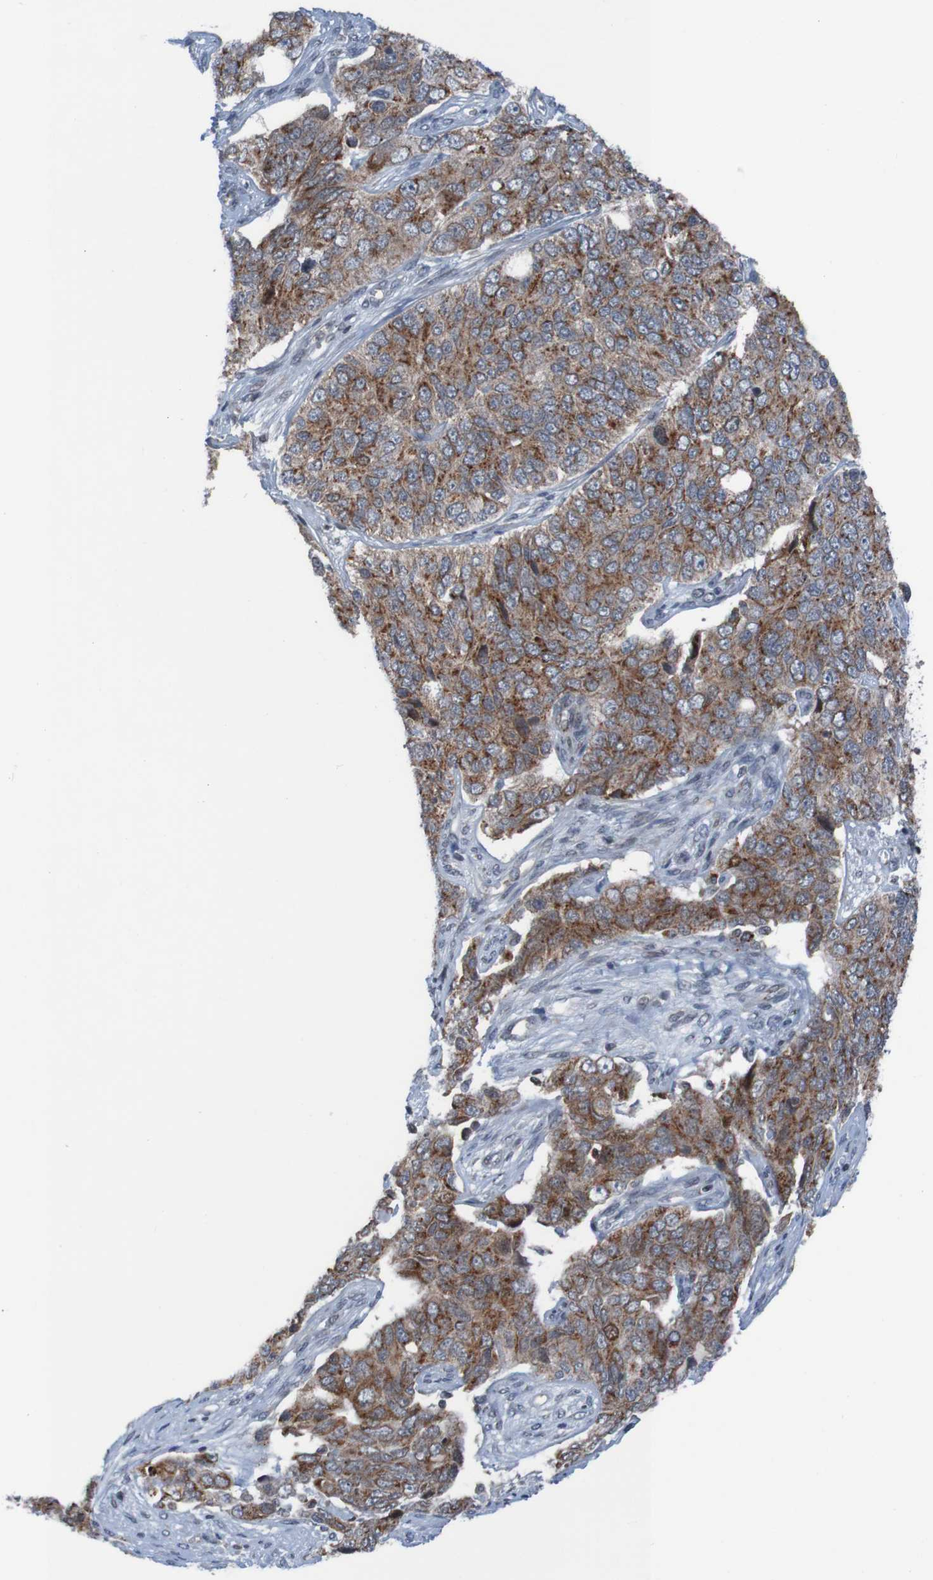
{"staining": {"intensity": "moderate", "quantity": ">75%", "location": "cytoplasmic/membranous"}, "tissue": "ovarian cancer", "cell_type": "Tumor cells", "image_type": "cancer", "snomed": [{"axis": "morphology", "description": "Carcinoma, endometroid"}, {"axis": "topography", "description": "Ovary"}], "caption": "This is an image of IHC staining of ovarian endometroid carcinoma, which shows moderate expression in the cytoplasmic/membranous of tumor cells.", "gene": "UNG", "patient": {"sex": "female", "age": 51}}